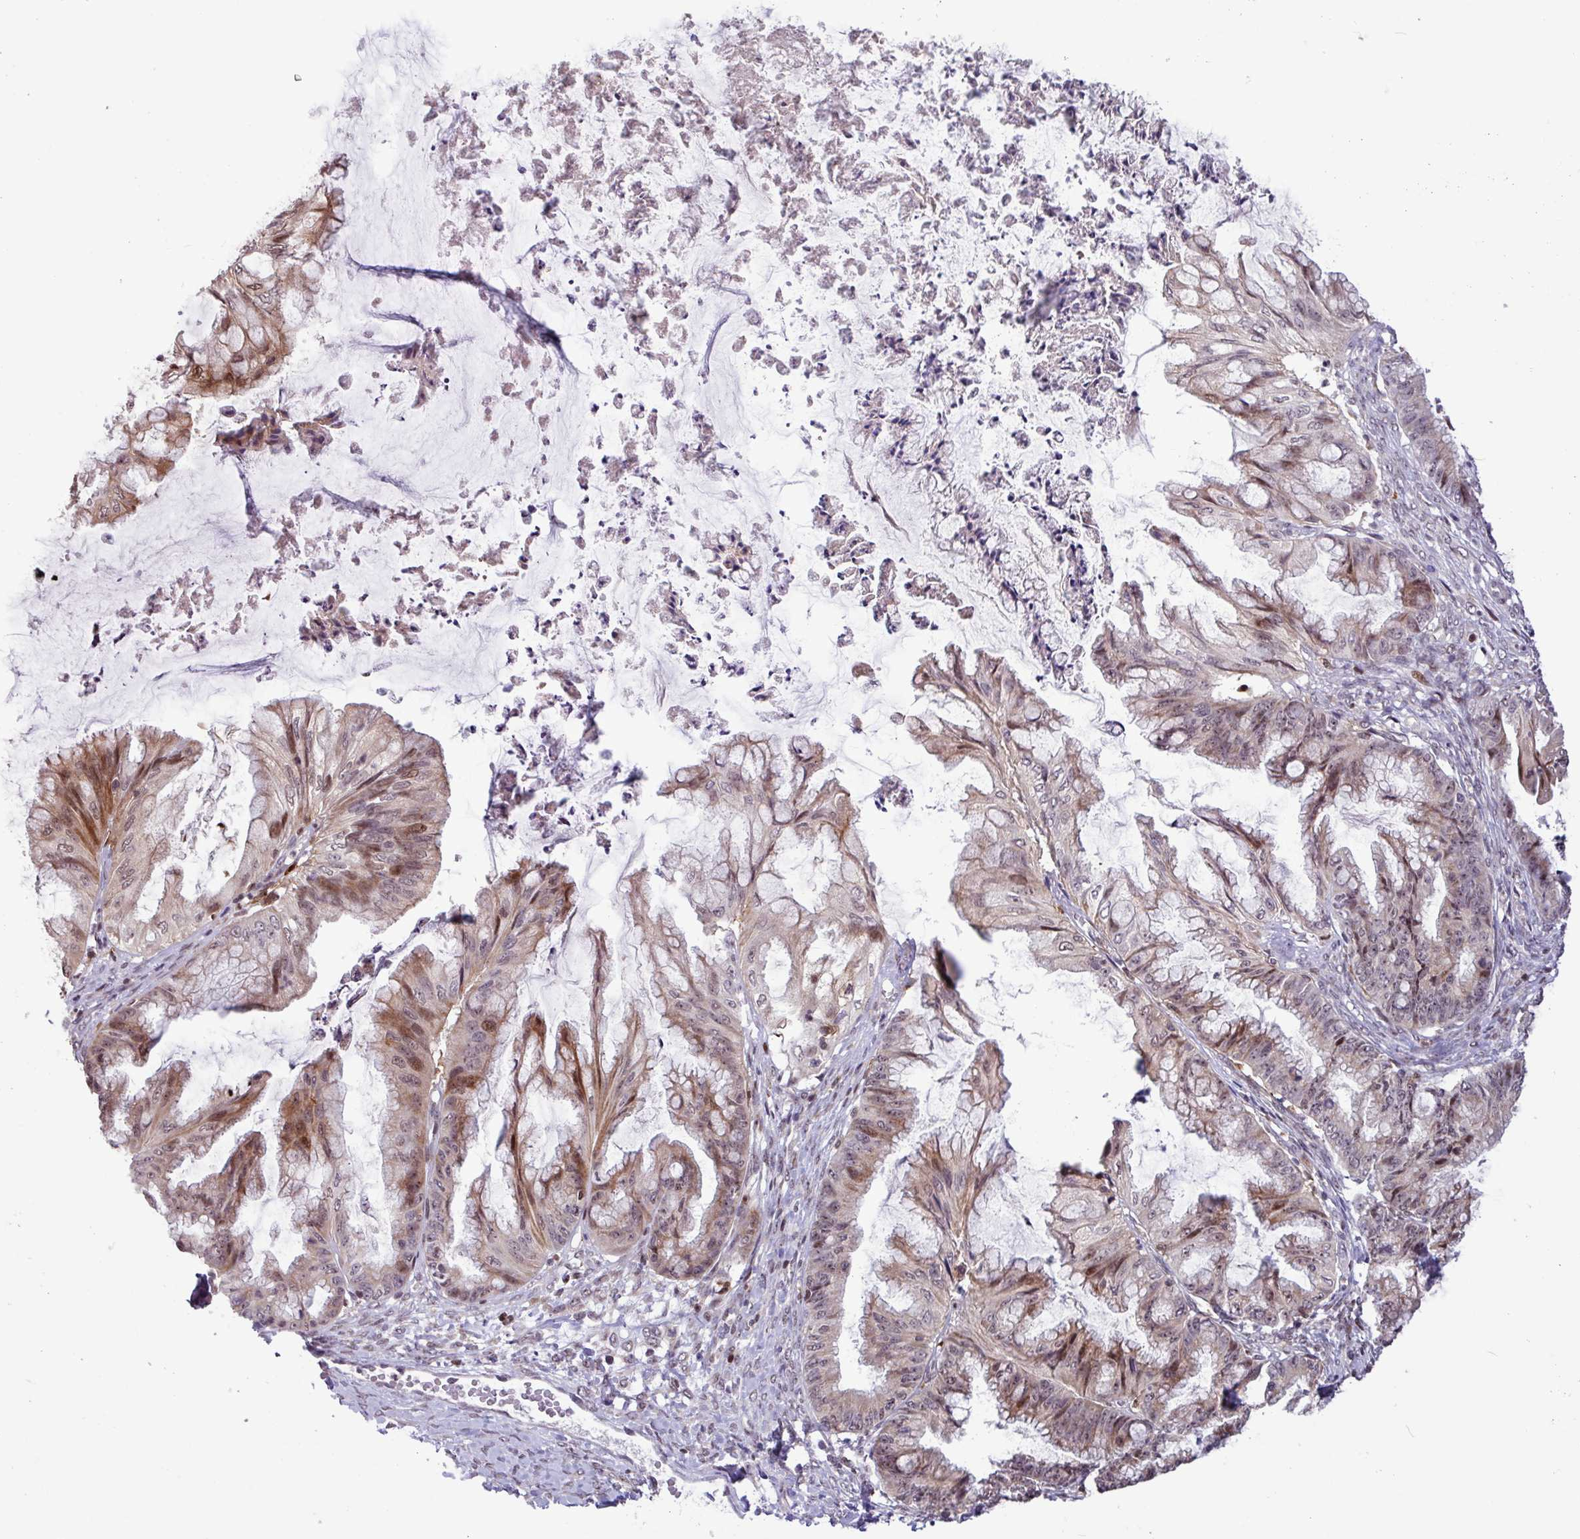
{"staining": {"intensity": "moderate", "quantity": "25%-75%", "location": "cytoplasmic/membranous,nuclear"}, "tissue": "ovarian cancer", "cell_type": "Tumor cells", "image_type": "cancer", "snomed": [{"axis": "morphology", "description": "Cystadenocarcinoma, mucinous, NOS"}, {"axis": "topography", "description": "Ovary"}], "caption": "Immunohistochemistry (IHC) staining of ovarian mucinous cystadenocarcinoma, which displays medium levels of moderate cytoplasmic/membranous and nuclear positivity in about 25%-75% of tumor cells indicating moderate cytoplasmic/membranous and nuclear protein expression. The staining was performed using DAB (3,3'-diaminobenzidine) (brown) for protein detection and nuclei were counterstained in hematoxylin (blue).", "gene": "BRD3", "patient": {"sex": "female", "age": 35}}